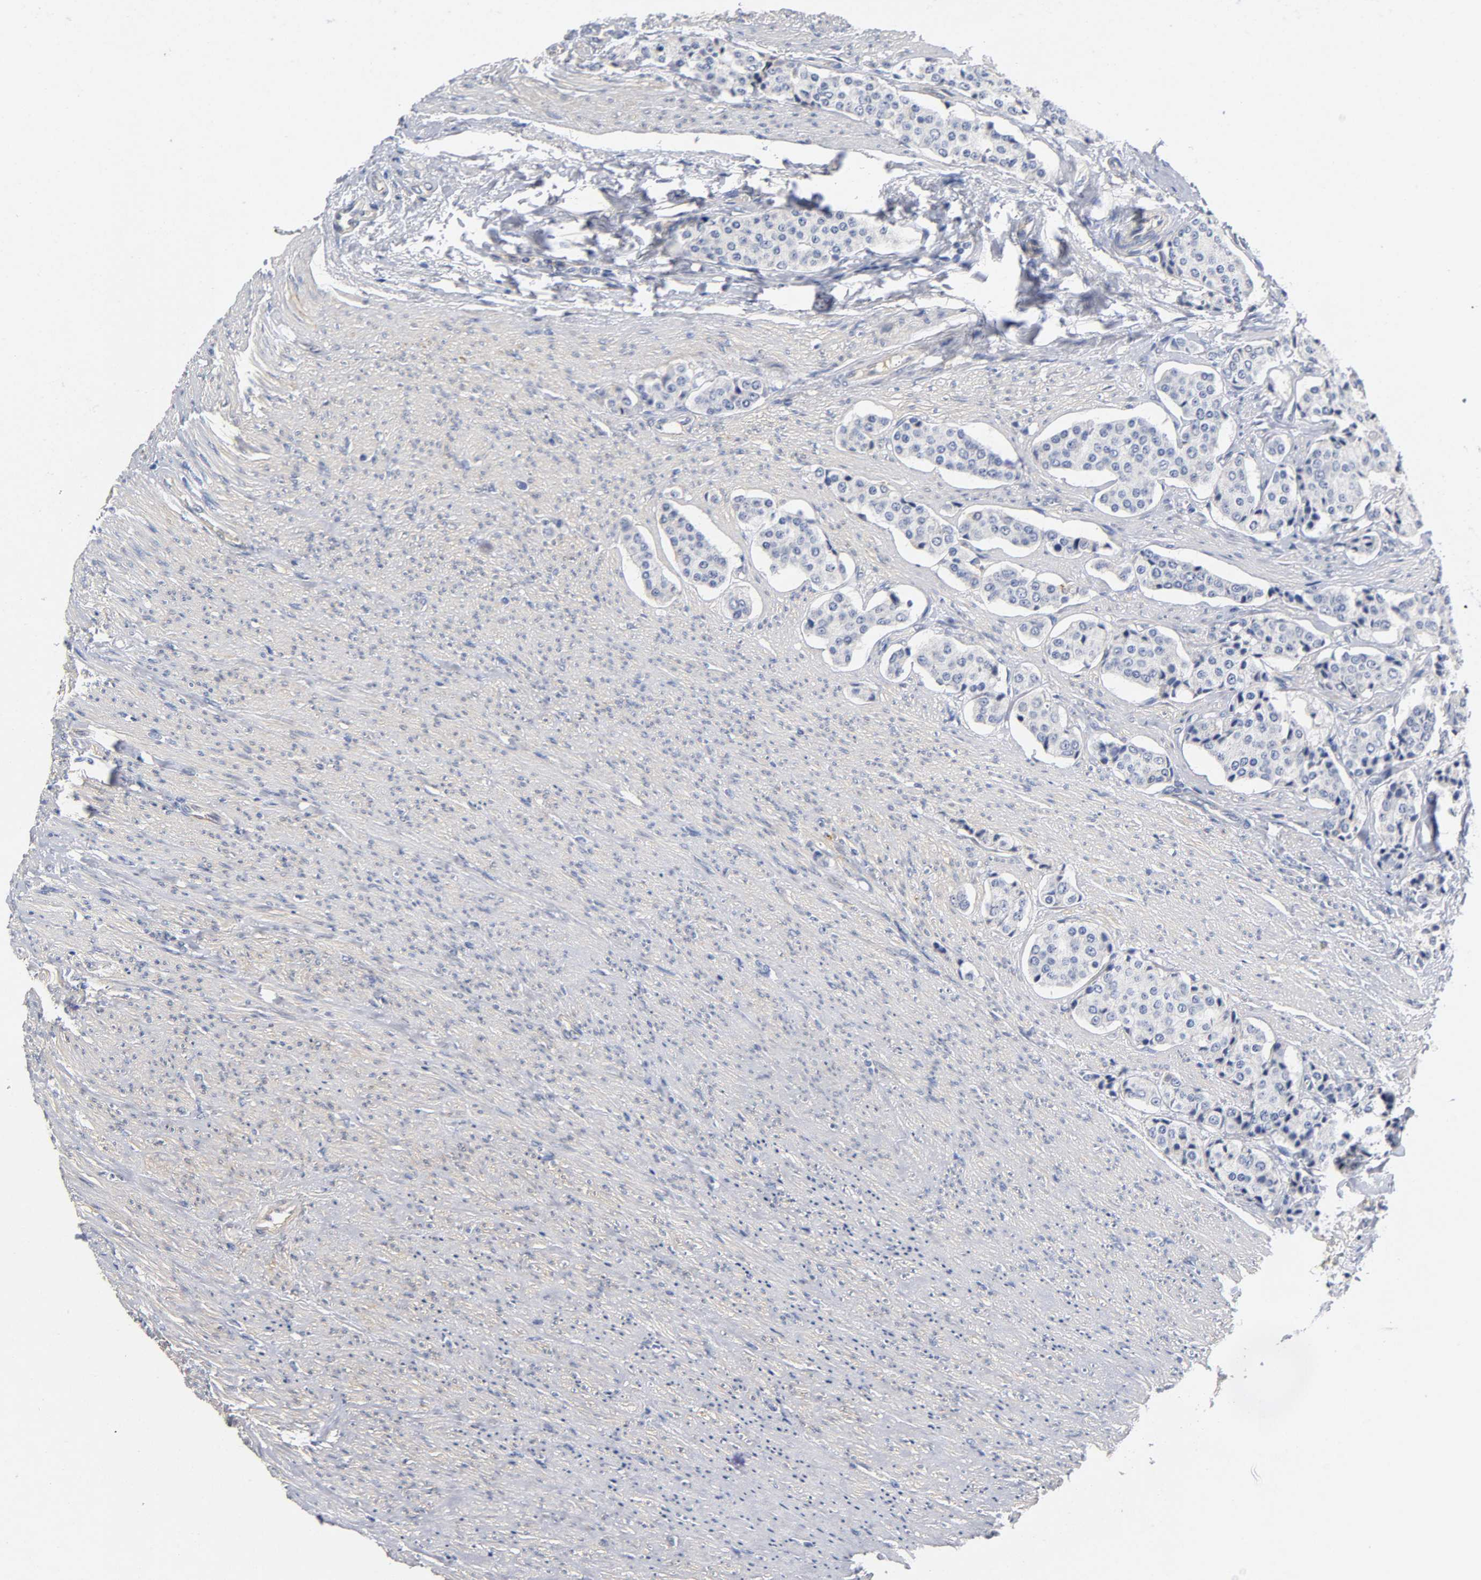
{"staining": {"intensity": "negative", "quantity": "none", "location": "none"}, "tissue": "carcinoid", "cell_type": "Tumor cells", "image_type": "cancer", "snomed": [{"axis": "morphology", "description": "Carcinoid, malignant, NOS"}, {"axis": "topography", "description": "Colon"}], "caption": "Immunohistochemistry (IHC) image of neoplastic tissue: malignant carcinoid stained with DAB (3,3'-diaminobenzidine) demonstrates no significant protein staining in tumor cells. Nuclei are stained in blue.", "gene": "TNC", "patient": {"sex": "female", "age": 61}}